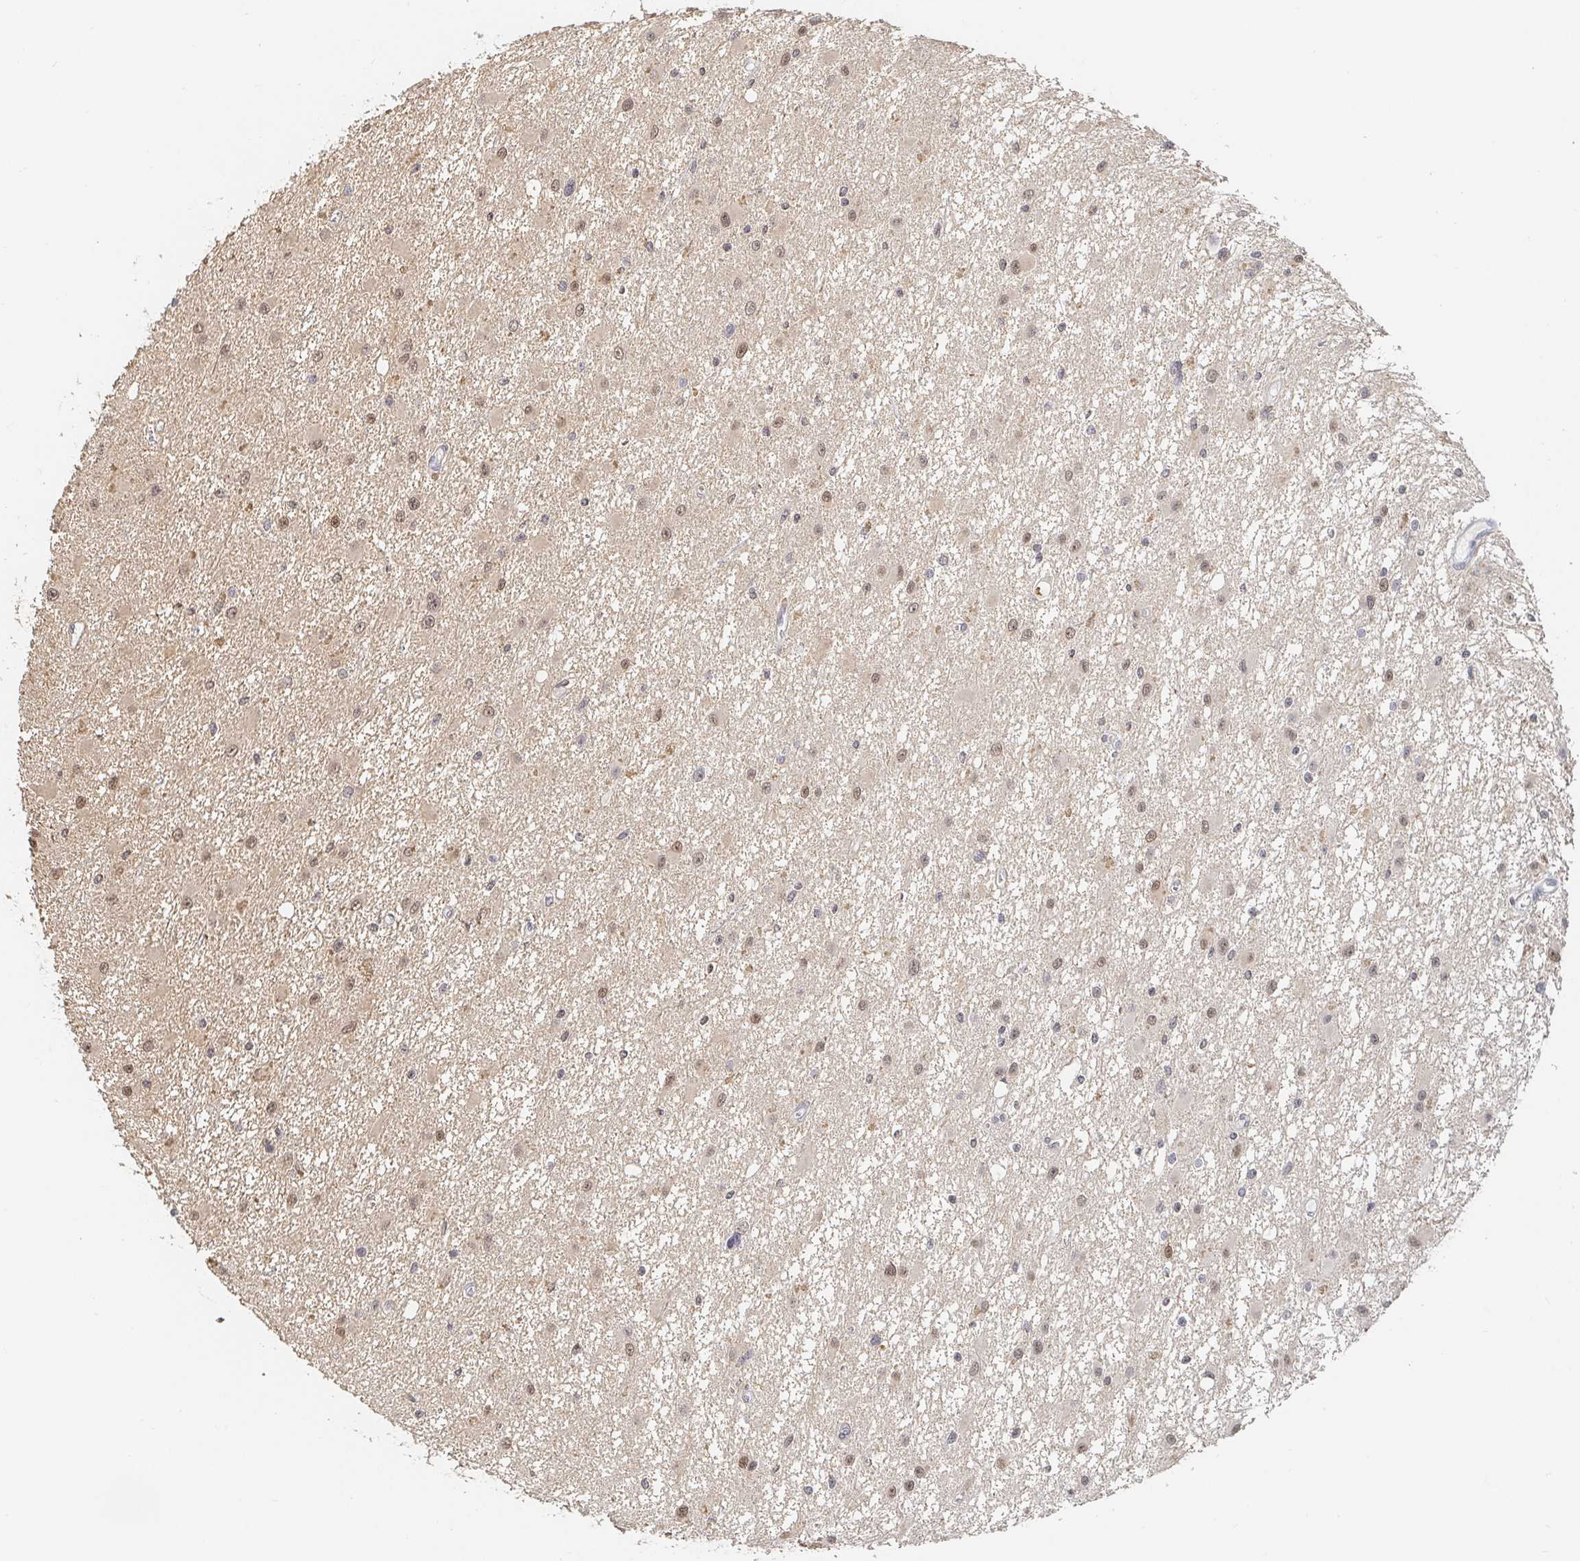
{"staining": {"intensity": "weak", "quantity": "25%-75%", "location": "nuclear"}, "tissue": "glioma", "cell_type": "Tumor cells", "image_type": "cancer", "snomed": [{"axis": "morphology", "description": "Glioma, malignant, High grade"}, {"axis": "topography", "description": "Brain"}], "caption": "DAB immunohistochemical staining of malignant glioma (high-grade) reveals weak nuclear protein staining in approximately 25%-75% of tumor cells.", "gene": "NME9", "patient": {"sex": "male", "age": 54}}